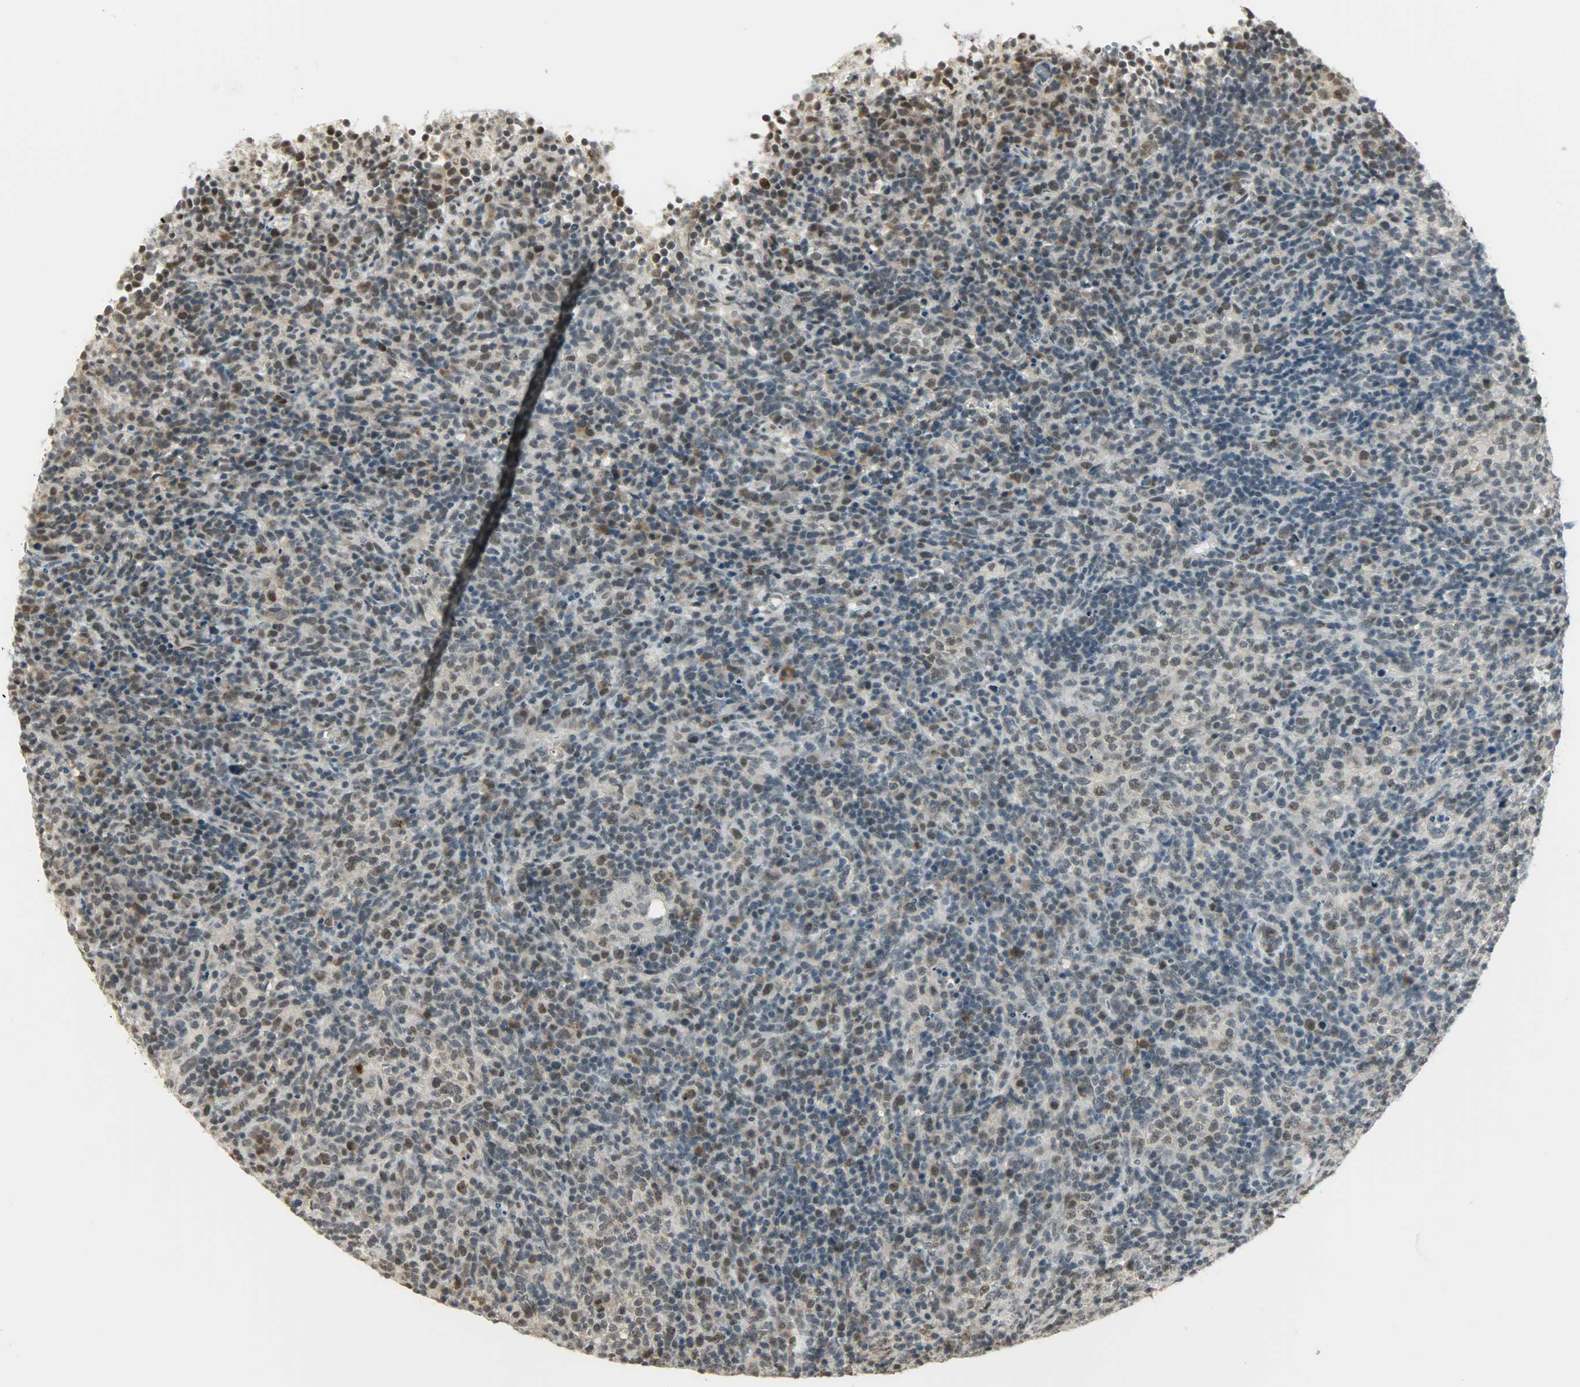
{"staining": {"intensity": "weak", "quantity": "25%-75%", "location": "nuclear"}, "tissue": "lymphoma", "cell_type": "Tumor cells", "image_type": "cancer", "snomed": [{"axis": "morphology", "description": "Malignant lymphoma, non-Hodgkin's type, High grade"}, {"axis": "topography", "description": "Lymph node"}], "caption": "Immunohistochemical staining of lymphoma reveals weak nuclear protein positivity in approximately 25%-75% of tumor cells.", "gene": "SMARCA5", "patient": {"sex": "female", "age": 76}}